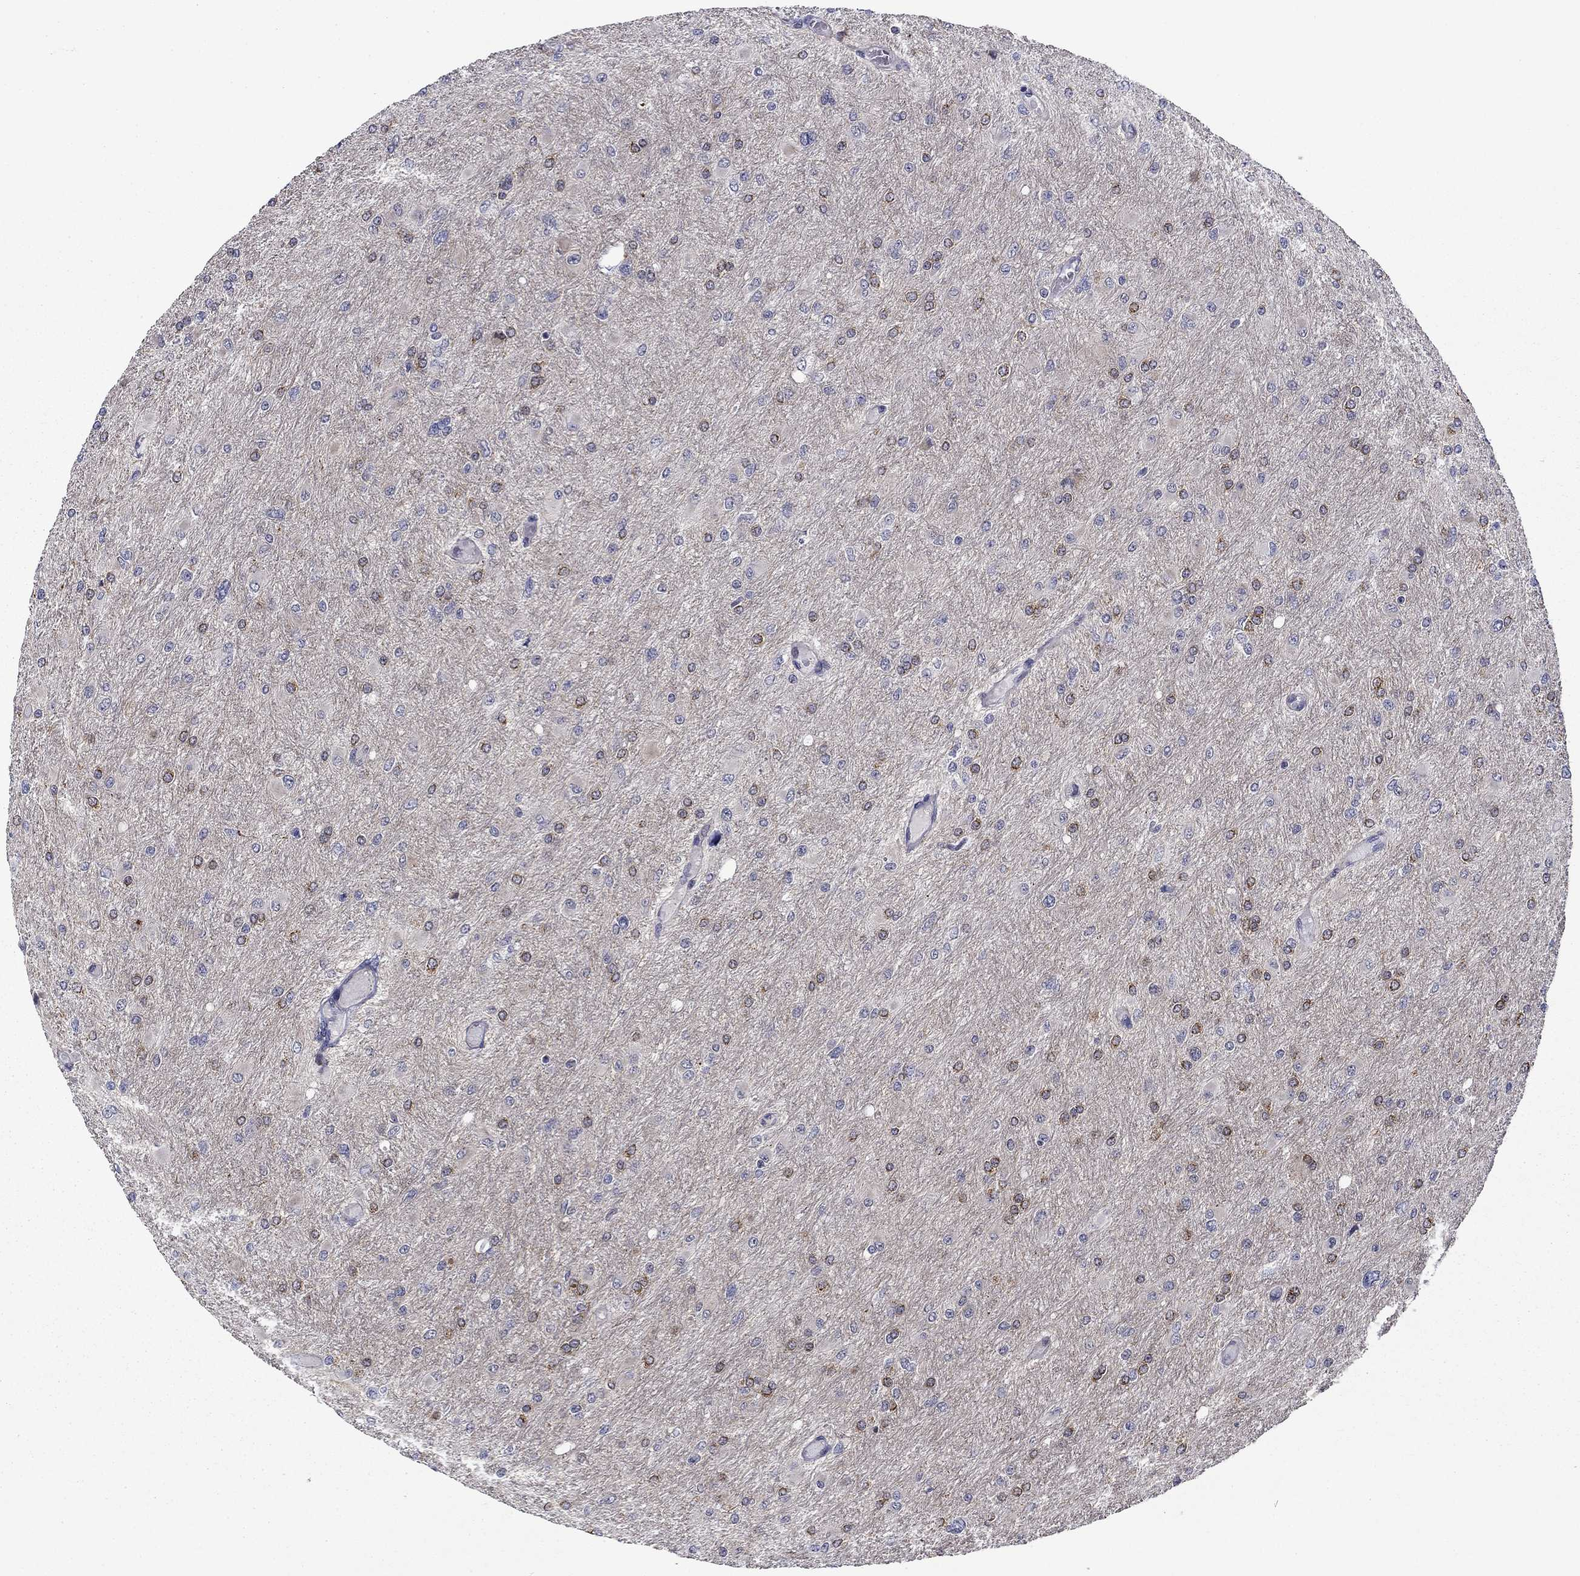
{"staining": {"intensity": "moderate", "quantity": "<25%", "location": "cytoplasmic/membranous"}, "tissue": "glioma", "cell_type": "Tumor cells", "image_type": "cancer", "snomed": [{"axis": "morphology", "description": "Glioma, malignant, High grade"}, {"axis": "topography", "description": "Cerebral cortex"}], "caption": "Moderate cytoplasmic/membranous positivity is present in approximately <25% of tumor cells in malignant glioma (high-grade). Immunohistochemistry stains the protein in brown and the nuclei are stained blue.", "gene": "B3GAT1", "patient": {"sex": "female", "age": 36}}